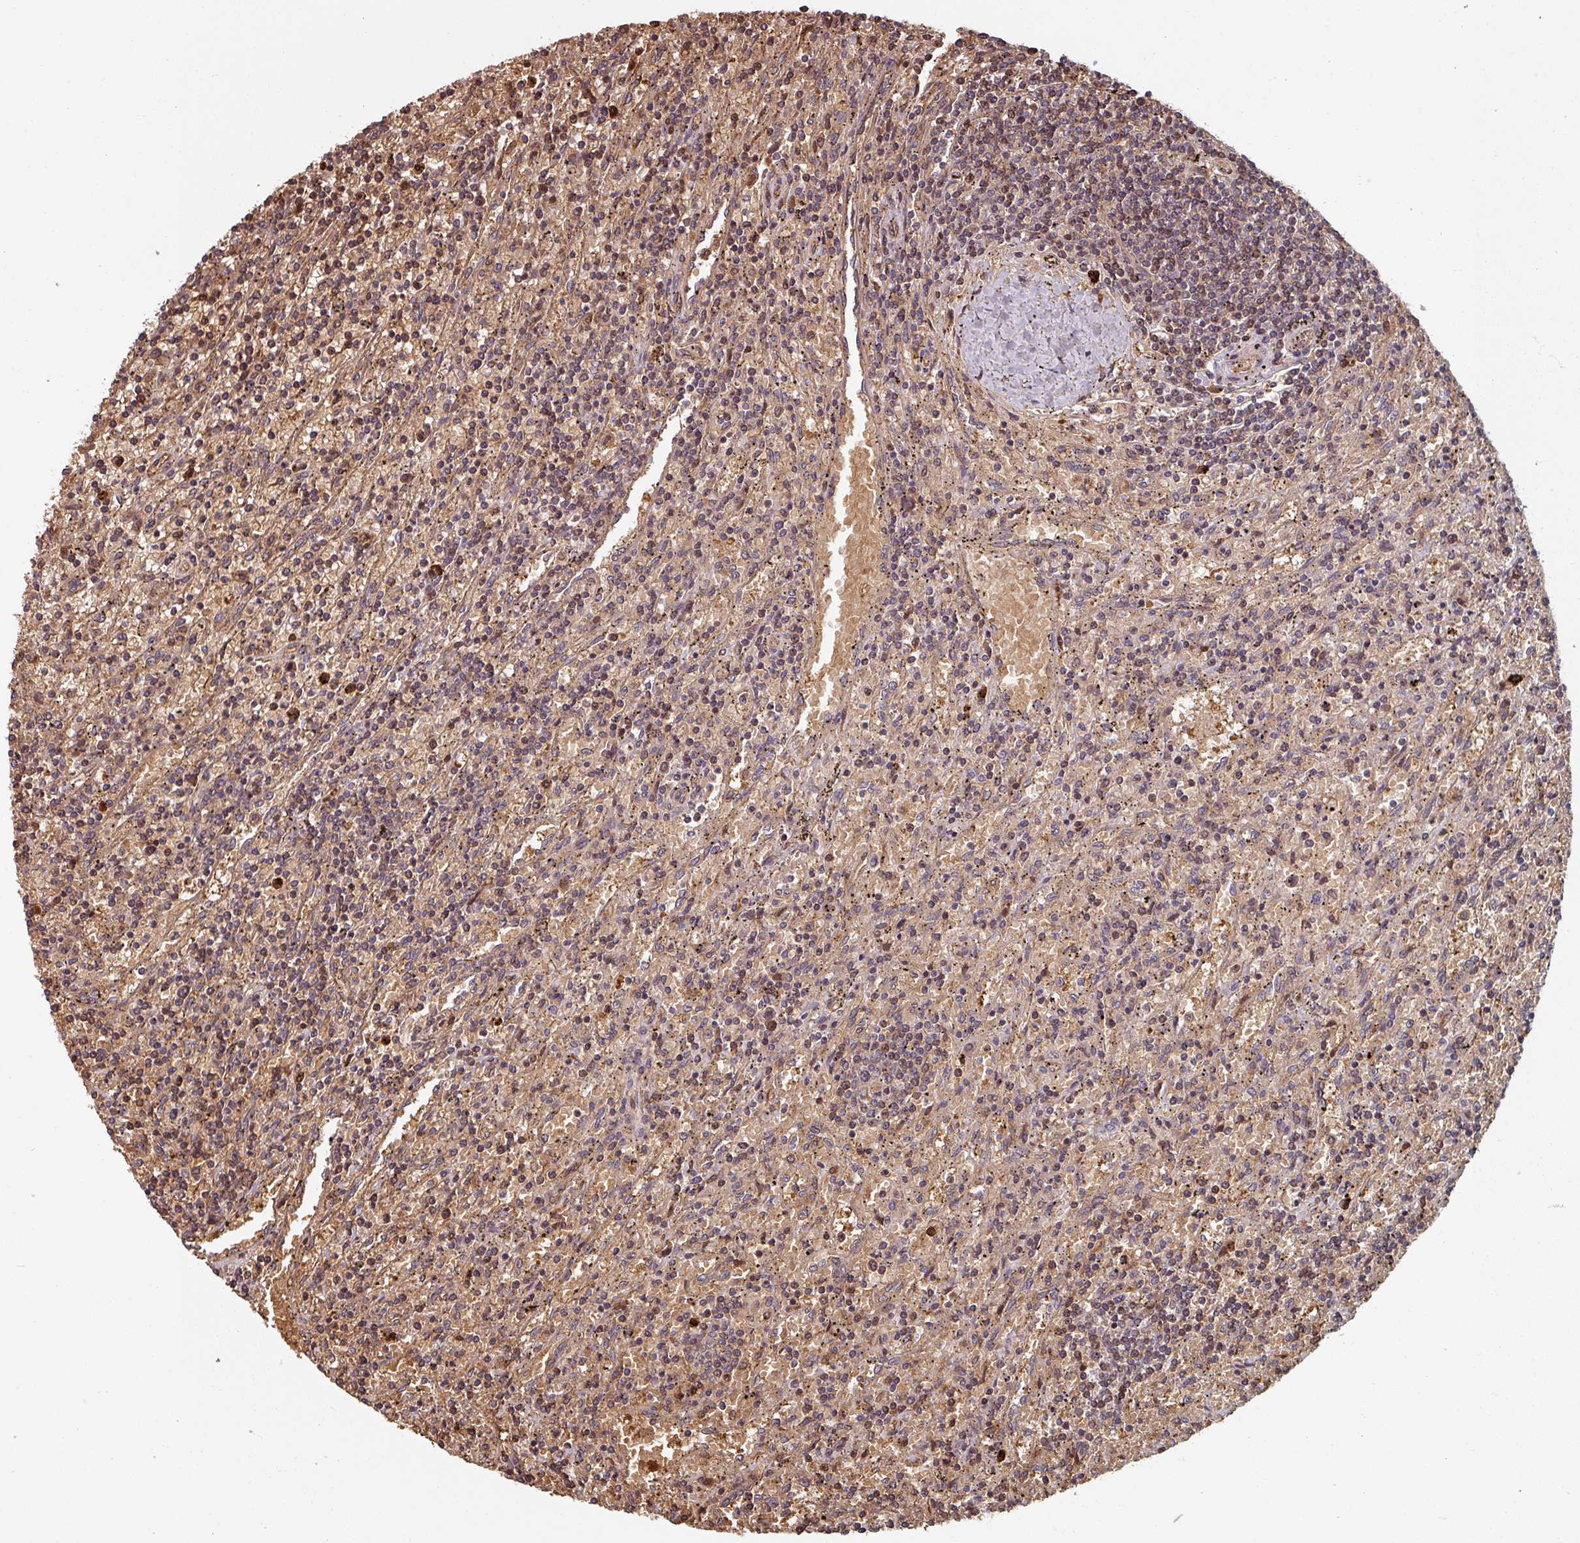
{"staining": {"intensity": "moderate", "quantity": "25%-75%", "location": "nuclear"}, "tissue": "lymphoma", "cell_type": "Tumor cells", "image_type": "cancer", "snomed": [{"axis": "morphology", "description": "Malignant lymphoma, non-Hodgkin's type, Low grade"}, {"axis": "topography", "description": "Spleen"}], "caption": "Moderate nuclear staining is seen in approximately 25%-75% of tumor cells in low-grade malignant lymphoma, non-Hodgkin's type. The protein of interest is shown in brown color, while the nuclei are stained blue.", "gene": "EID1", "patient": {"sex": "male", "age": 76}}